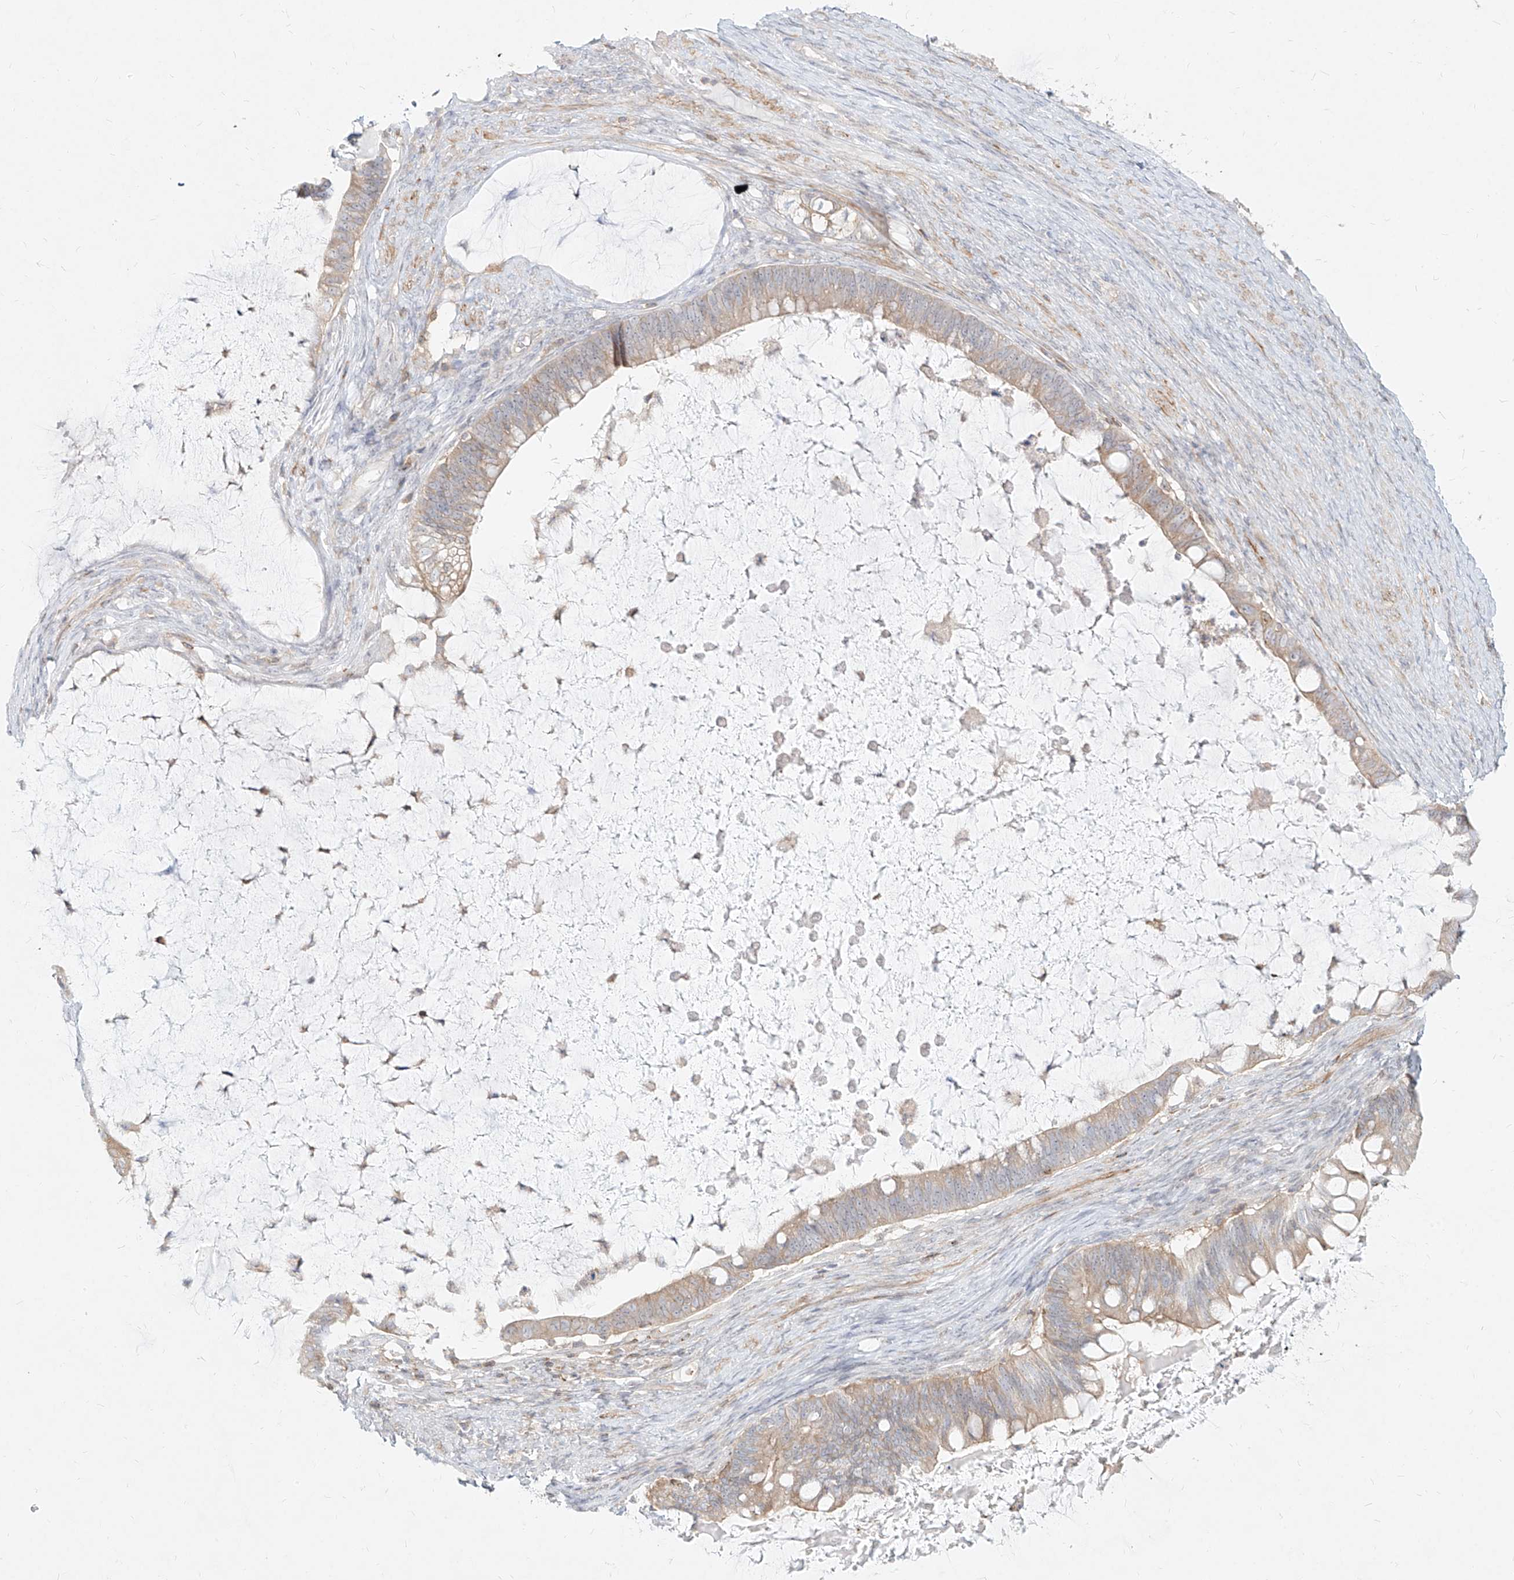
{"staining": {"intensity": "weak", "quantity": ">75%", "location": "cytoplasmic/membranous"}, "tissue": "ovarian cancer", "cell_type": "Tumor cells", "image_type": "cancer", "snomed": [{"axis": "morphology", "description": "Cystadenocarcinoma, mucinous, NOS"}, {"axis": "topography", "description": "Ovary"}], "caption": "The immunohistochemical stain highlights weak cytoplasmic/membranous staining in tumor cells of ovarian mucinous cystadenocarcinoma tissue. (Brightfield microscopy of DAB IHC at high magnification).", "gene": "SLC2A12", "patient": {"sex": "female", "age": 61}}